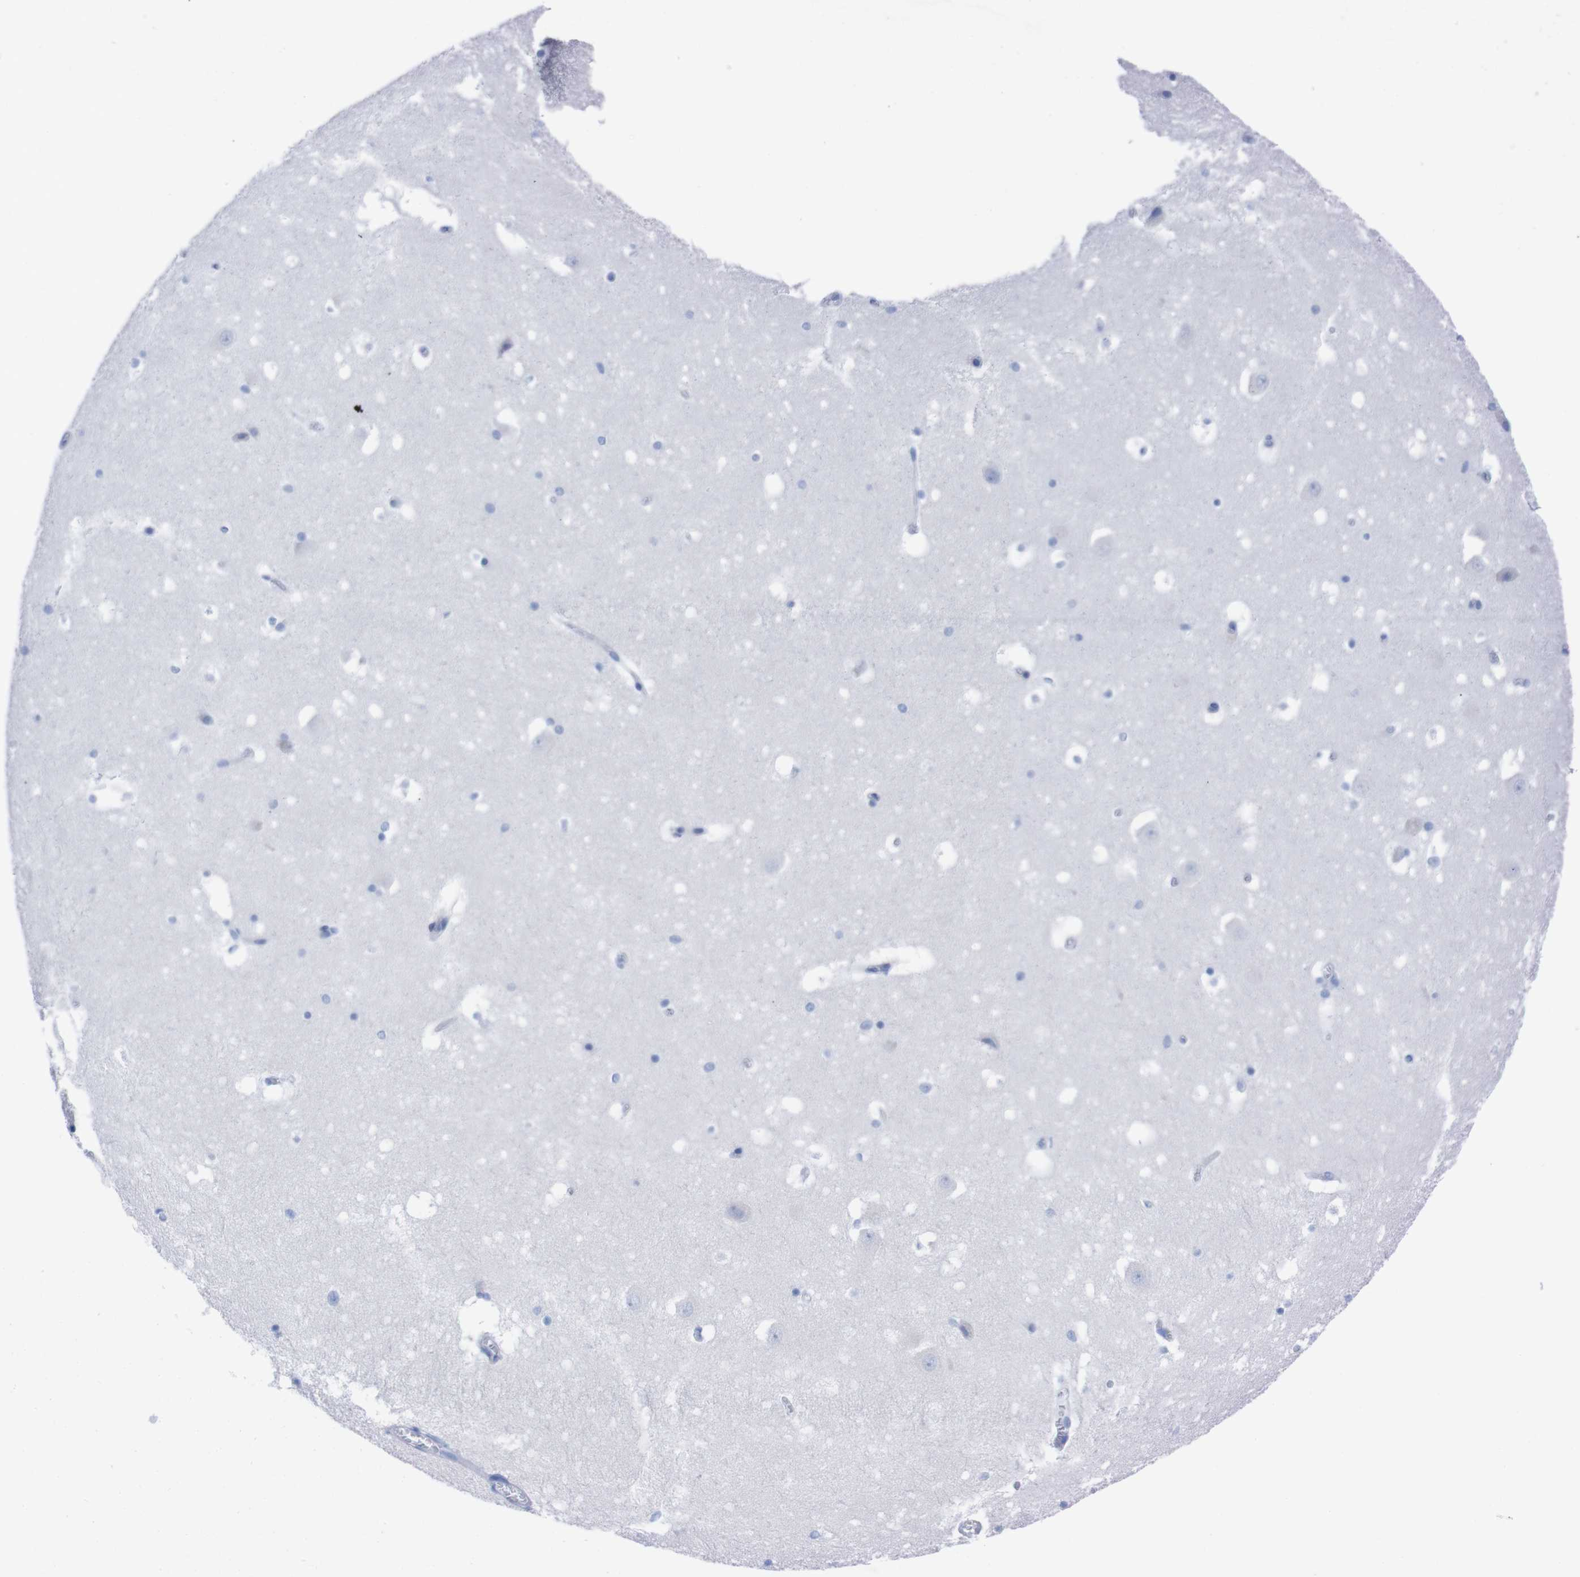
{"staining": {"intensity": "negative", "quantity": "none", "location": "none"}, "tissue": "hippocampus", "cell_type": "Glial cells", "image_type": "normal", "snomed": [{"axis": "morphology", "description": "Normal tissue, NOS"}, {"axis": "topography", "description": "Hippocampus"}], "caption": "Immunohistochemistry (IHC) photomicrograph of benign human hippocampus stained for a protein (brown), which reveals no expression in glial cells. The staining is performed using DAB (3,3'-diaminobenzidine) brown chromogen with nuclei counter-stained in using hematoxylin.", "gene": "TMEM243", "patient": {"sex": "male", "age": 45}}